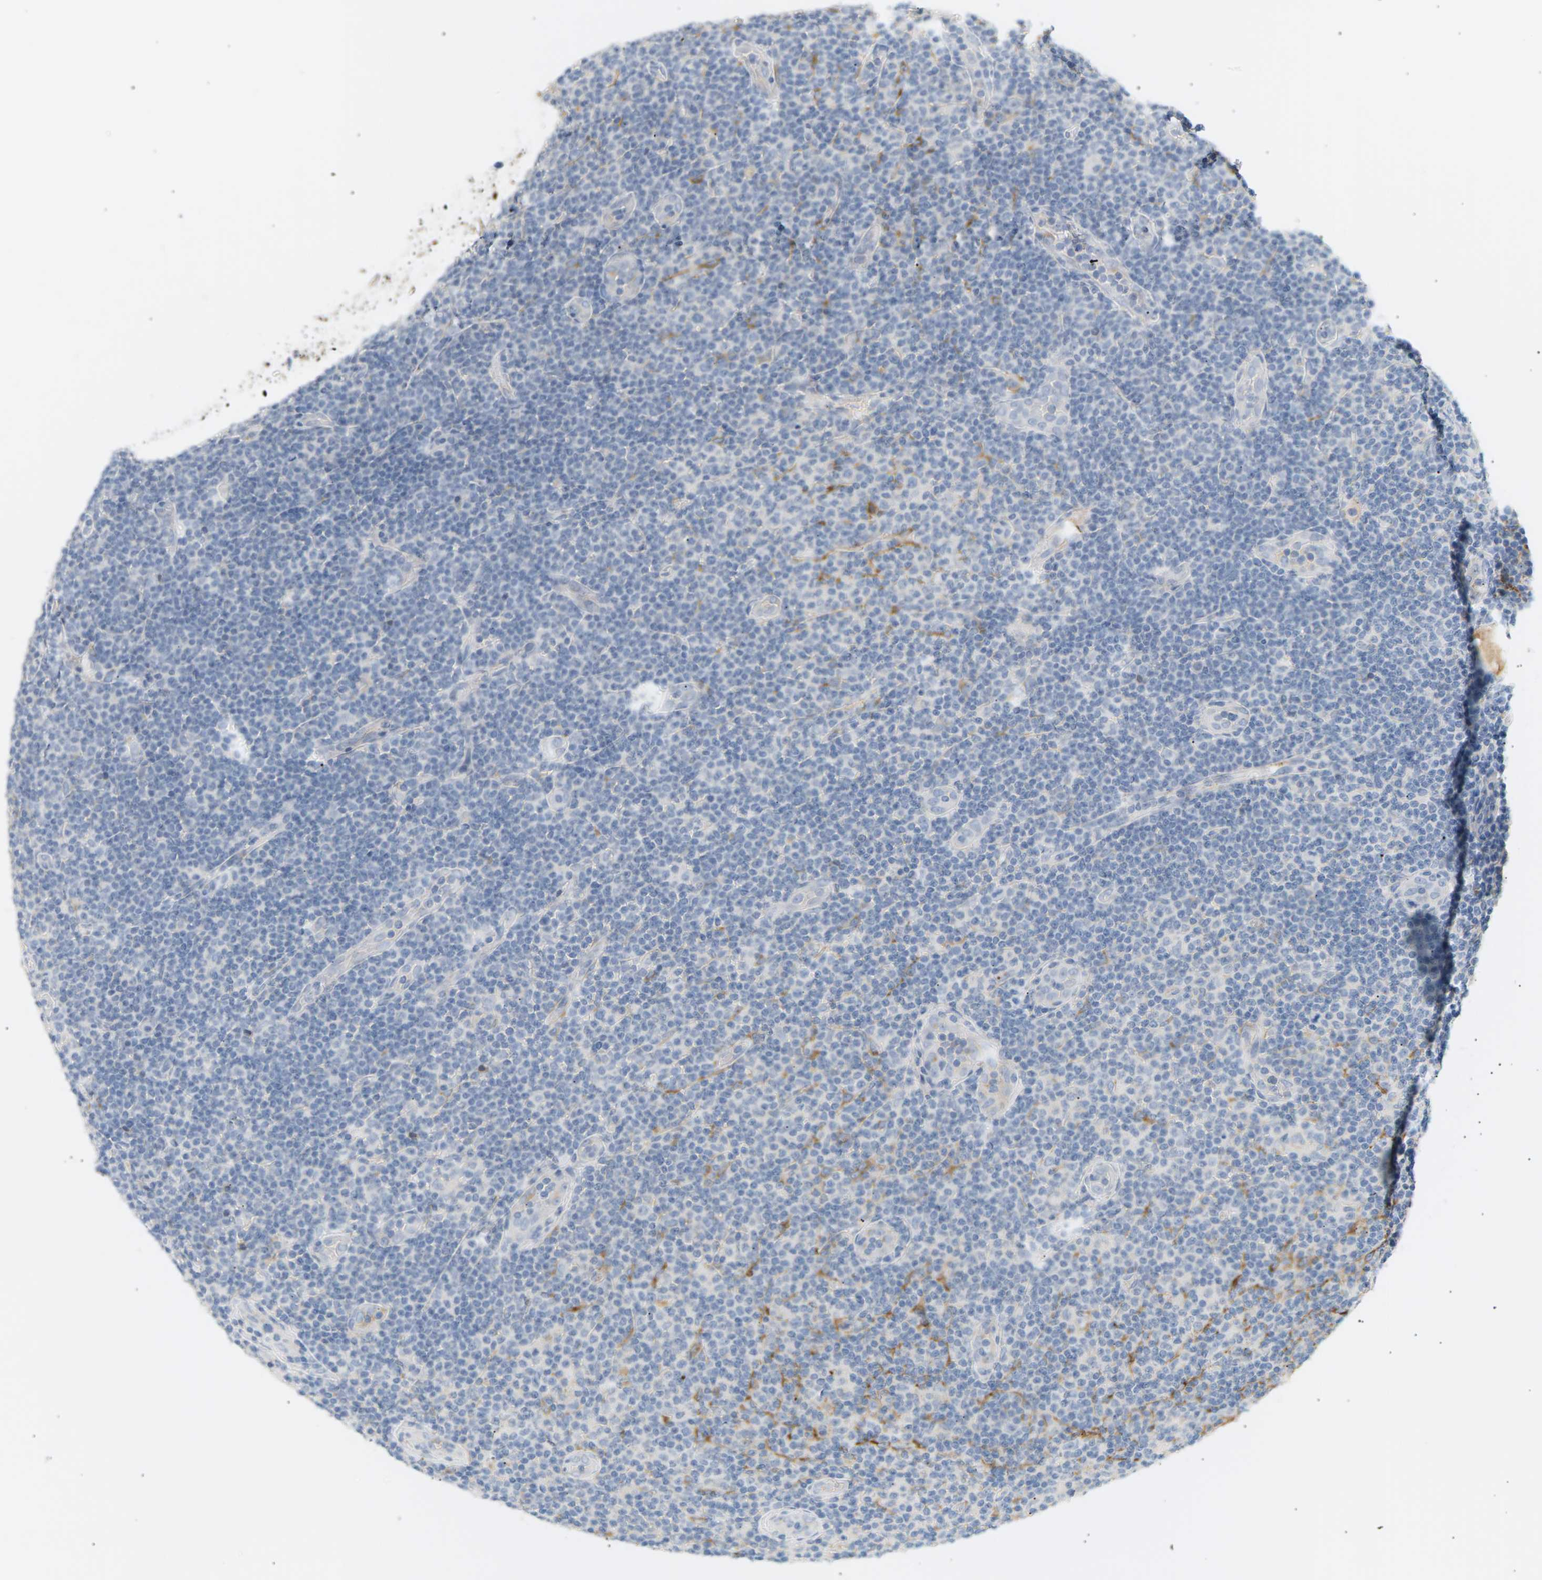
{"staining": {"intensity": "negative", "quantity": "none", "location": "none"}, "tissue": "lymphoma", "cell_type": "Tumor cells", "image_type": "cancer", "snomed": [{"axis": "morphology", "description": "Malignant lymphoma, non-Hodgkin's type, Low grade"}, {"axis": "topography", "description": "Lymph node"}], "caption": "This is a micrograph of immunohistochemistry staining of lymphoma, which shows no staining in tumor cells.", "gene": "CLU", "patient": {"sex": "male", "age": 83}}